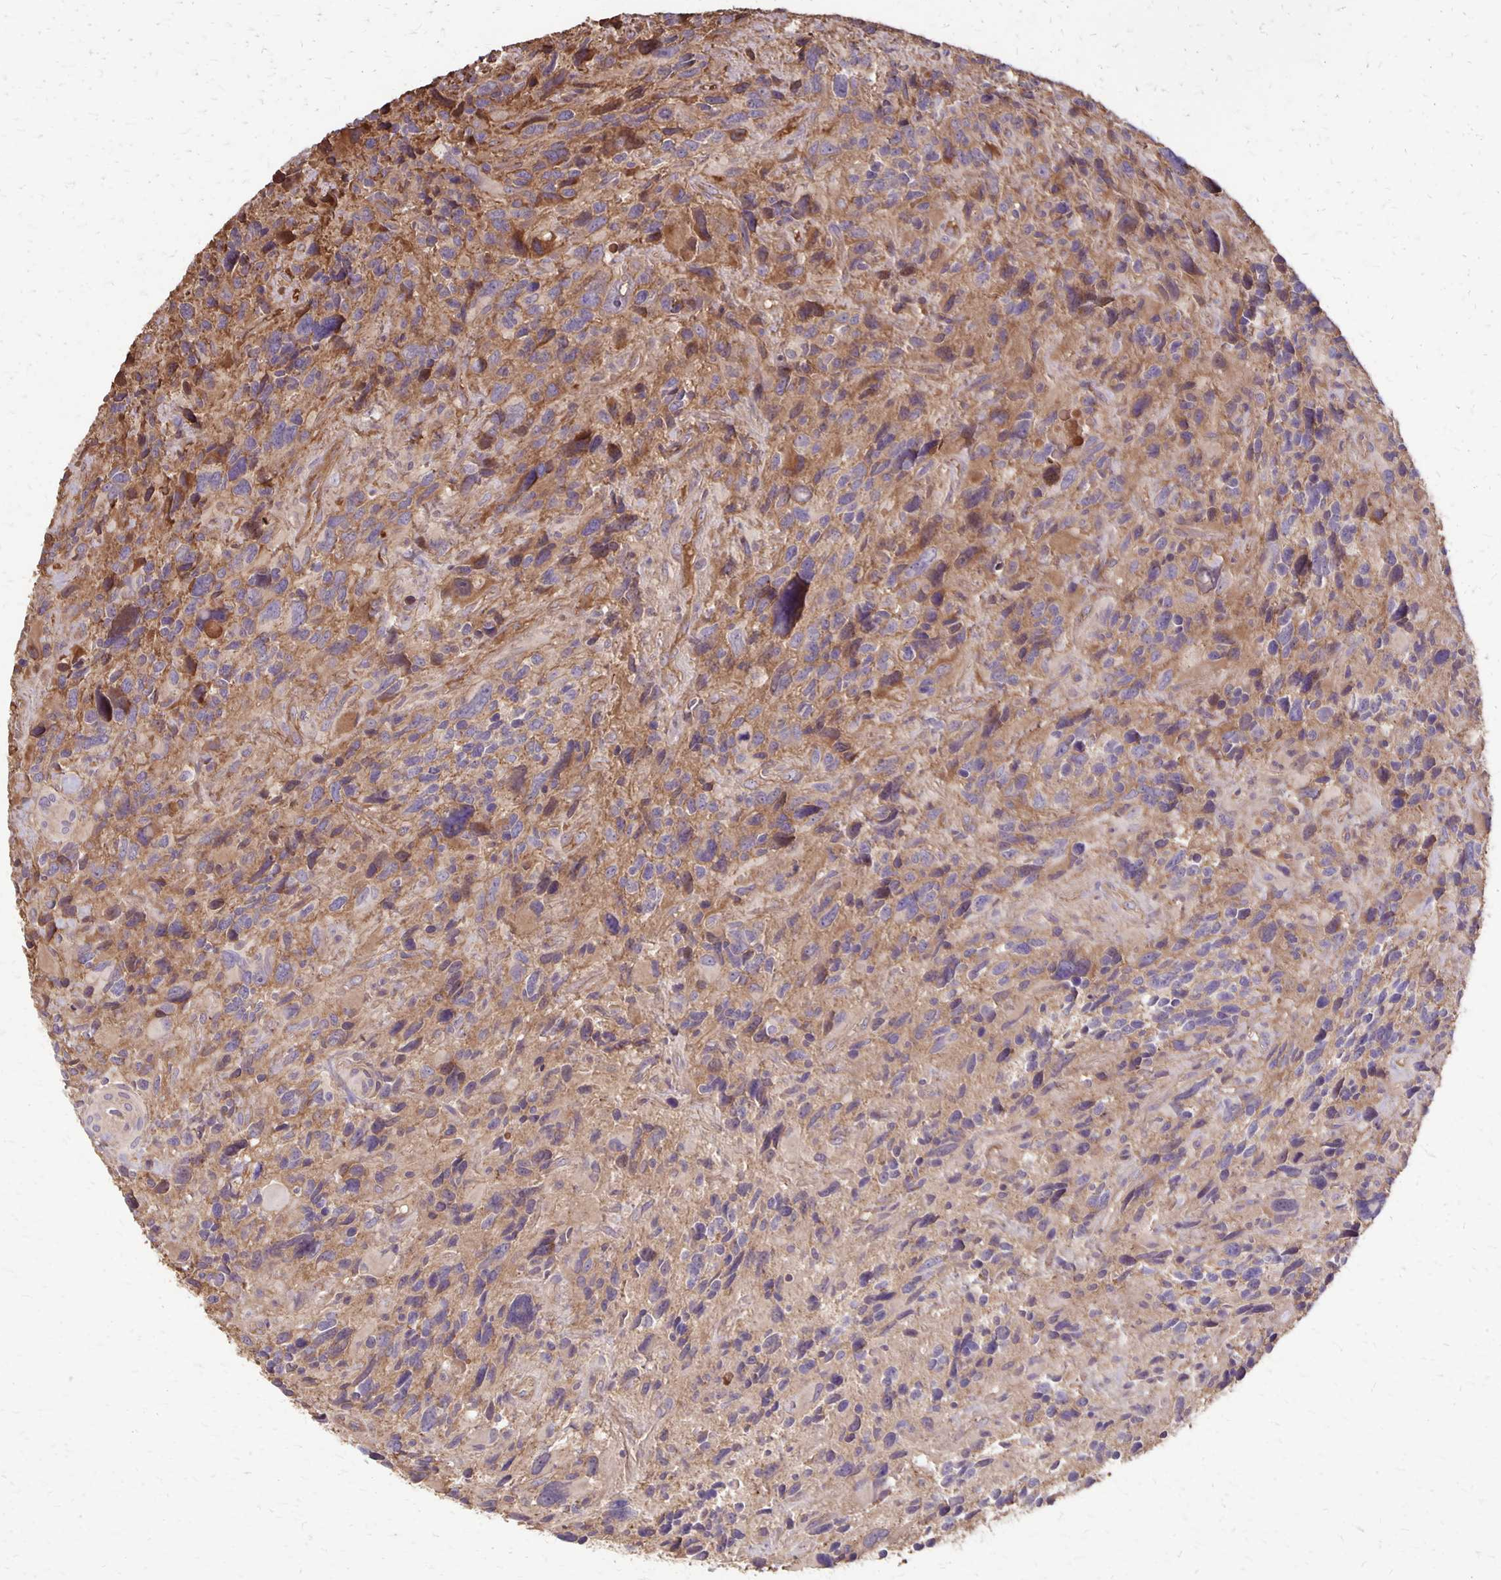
{"staining": {"intensity": "weak", "quantity": ">75%", "location": "cytoplasmic/membranous"}, "tissue": "glioma", "cell_type": "Tumor cells", "image_type": "cancer", "snomed": [{"axis": "morphology", "description": "Glioma, malignant, High grade"}, {"axis": "topography", "description": "Brain"}], "caption": "Glioma was stained to show a protein in brown. There is low levels of weak cytoplasmic/membranous expression in about >75% of tumor cells. (DAB IHC with brightfield microscopy, high magnification).", "gene": "PROM2", "patient": {"sex": "male", "age": 46}}